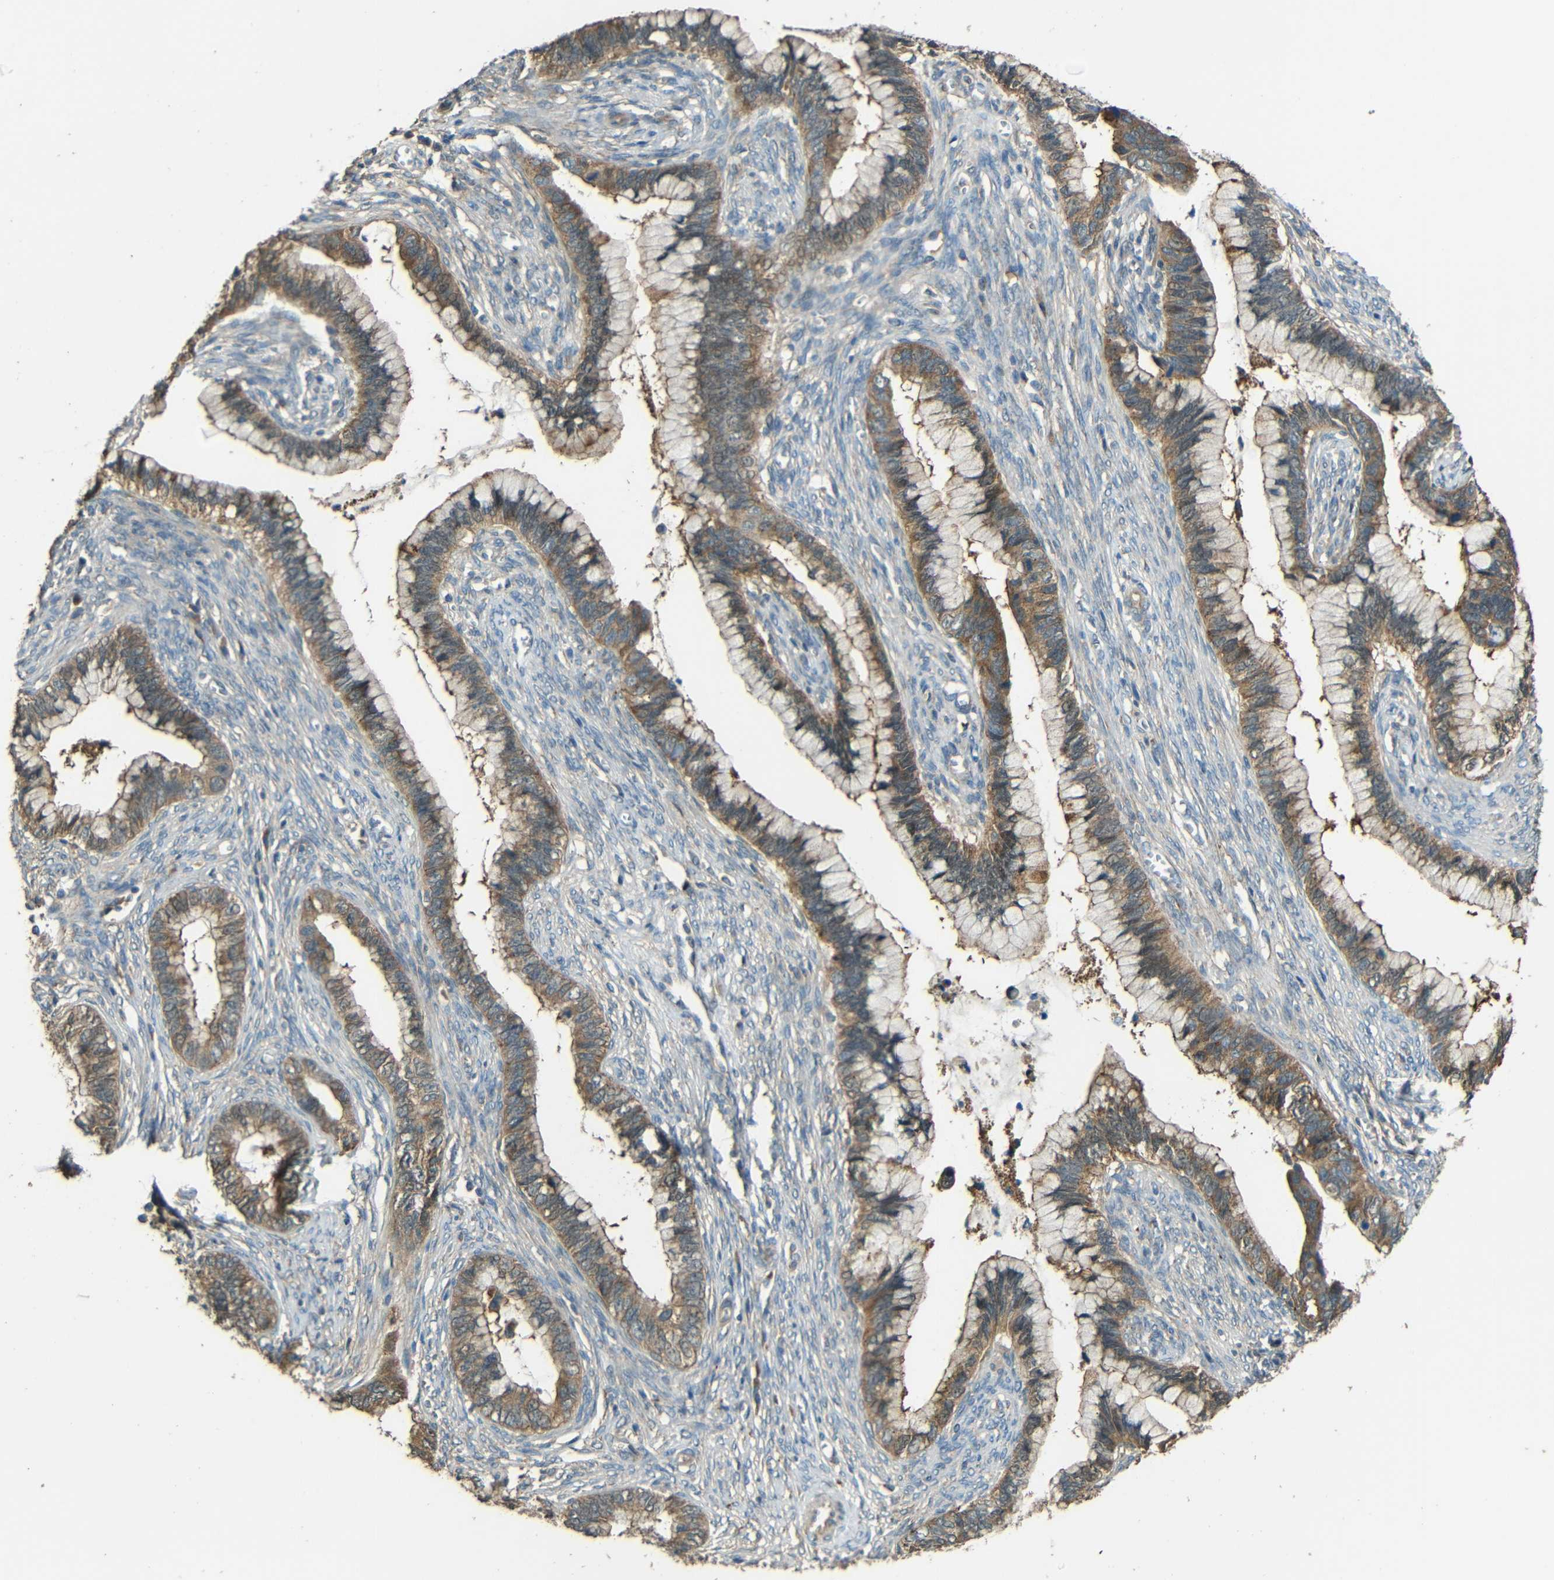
{"staining": {"intensity": "moderate", "quantity": ">75%", "location": "cytoplasmic/membranous"}, "tissue": "cervical cancer", "cell_type": "Tumor cells", "image_type": "cancer", "snomed": [{"axis": "morphology", "description": "Adenocarcinoma, NOS"}, {"axis": "topography", "description": "Cervix"}], "caption": "Brown immunohistochemical staining in cervical adenocarcinoma displays moderate cytoplasmic/membranous positivity in about >75% of tumor cells.", "gene": "ACACA", "patient": {"sex": "female", "age": 44}}